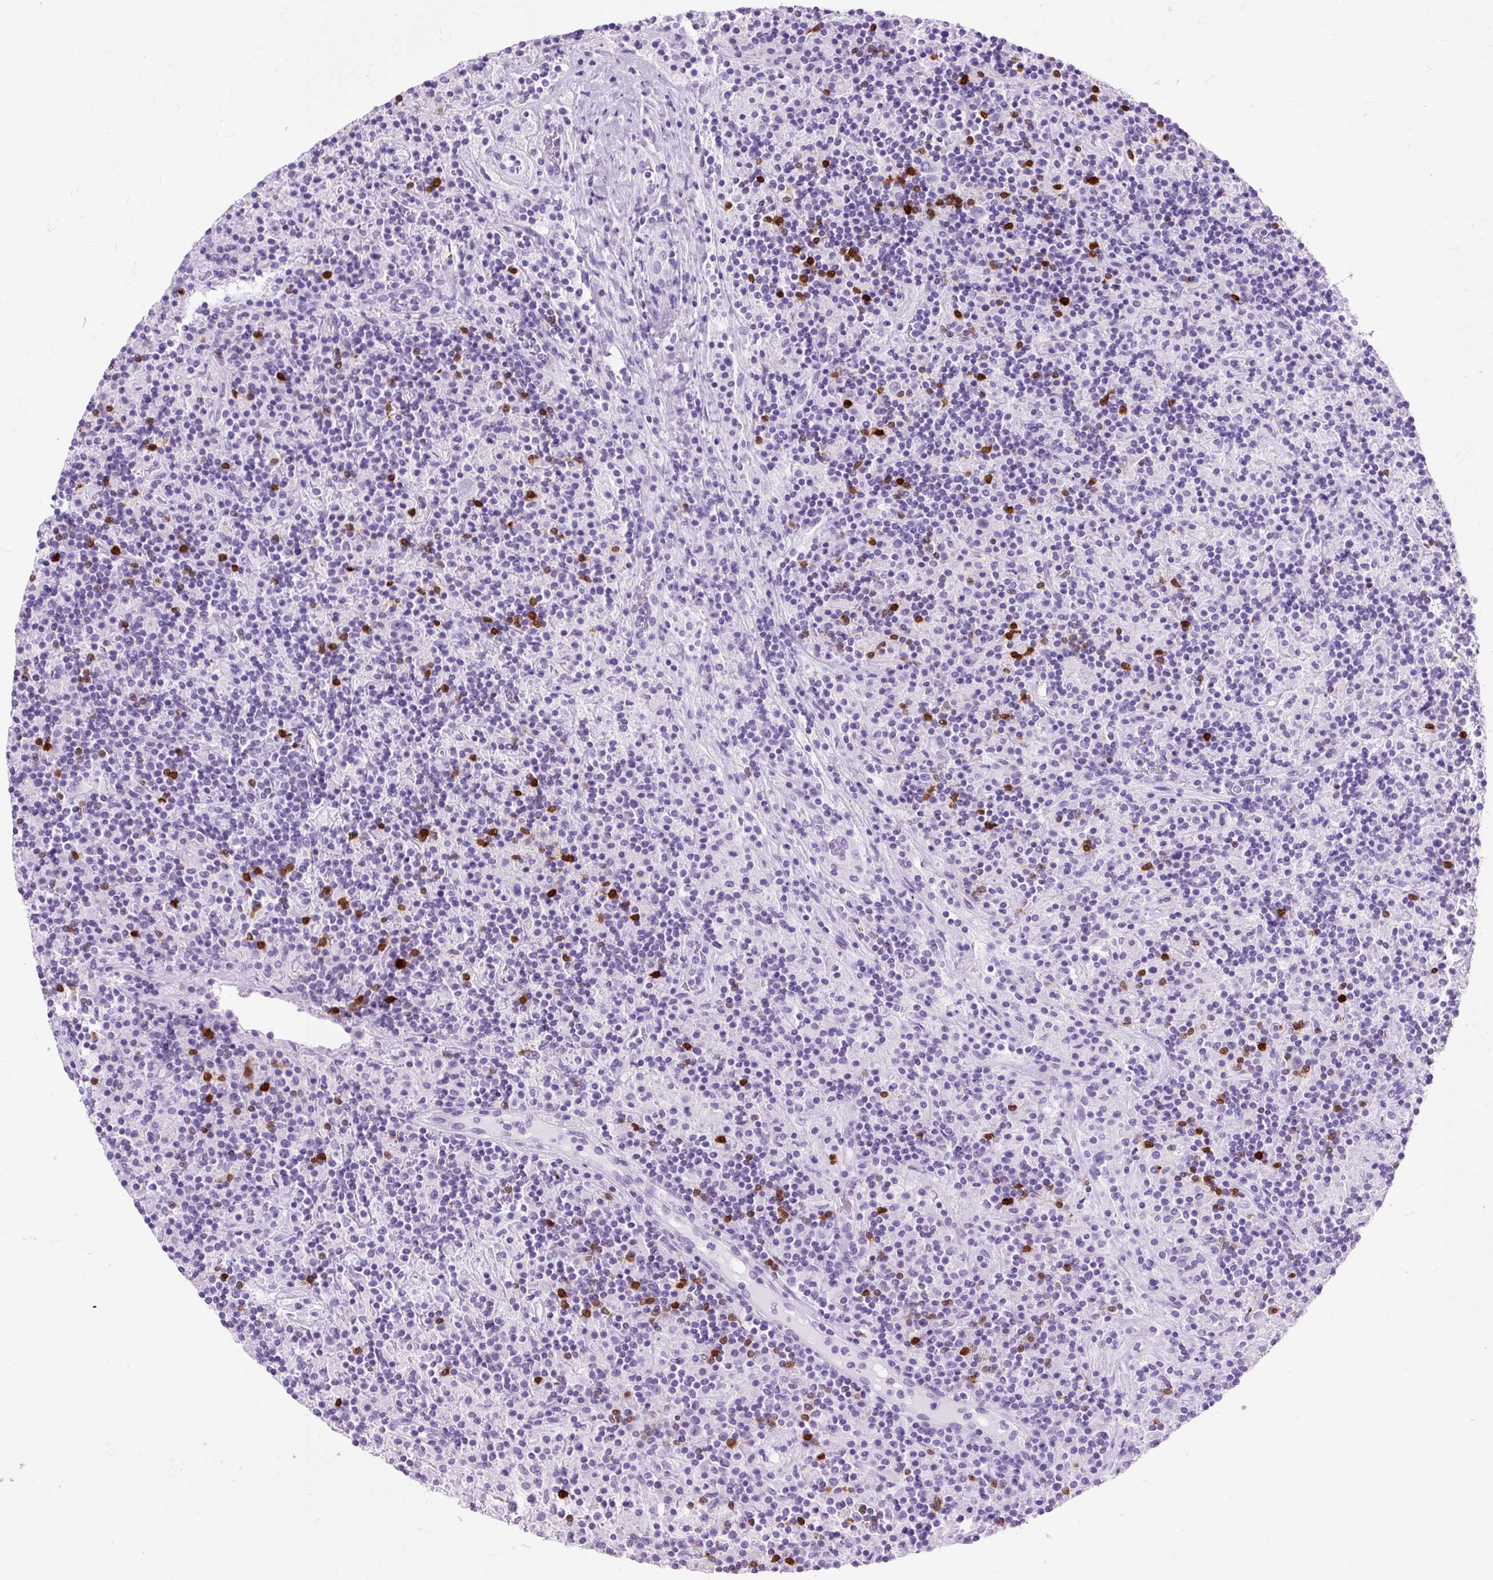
{"staining": {"intensity": "negative", "quantity": "none", "location": "none"}, "tissue": "lymphoma", "cell_type": "Tumor cells", "image_type": "cancer", "snomed": [{"axis": "morphology", "description": "Hodgkin's disease, NOS"}, {"axis": "topography", "description": "Lymph node"}], "caption": "Immunohistochemistry (IHC) micrograph of neoplastic tissue: human Hodgkin's disease stained with DAB (3,3'-diaminobenzidine) demonstrates no significant protein expression in tumor cells. (Brightfield microscopy of DAB (3,3'-diaminobenzidine) immunohistochemistry (IHC) at high magnification).", "gene": "PVALB", "patient": {"sex": "male", "age": 70}}